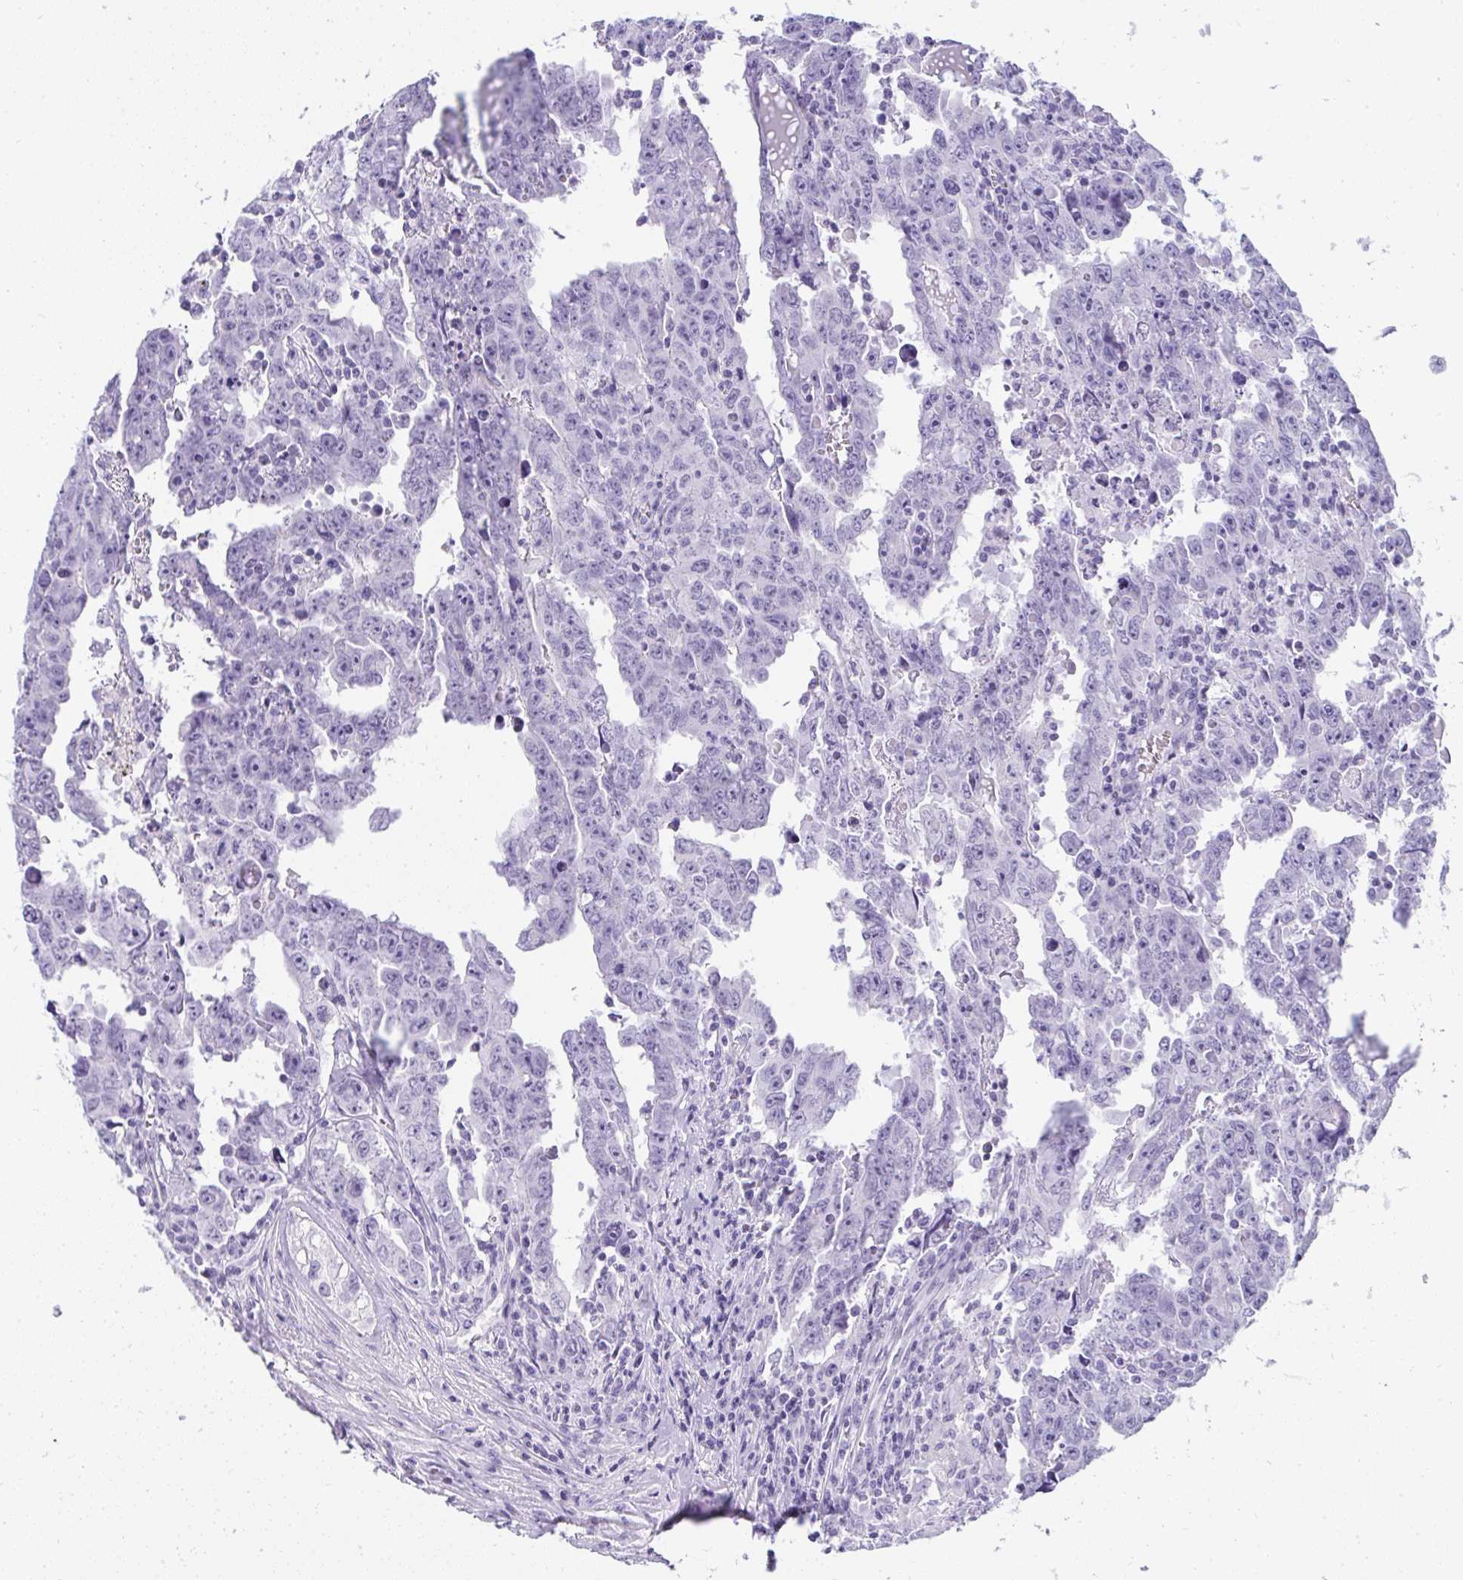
{"staining": {"intensity": "negative", "quantity": "none", "location": "none"}, "tissue": "testis cancer", "cell_type": "Tumor cells", "image_type": "cancer", "snomed": [{"axis": "morphology", "description": "Carcinoma, Embryonal, NOS"}, {"axis": "topography", "description": "Testis"}], "caption": "IHC photomicrograph of neoplastic tissue: testis embryonal carcinoma stained with DAB (3,3'-diaminobenzidine) reveals no significant protein staining in tumor cells.", "gene": "RNF183", "patient": {"sex": "male", "age": 22}}